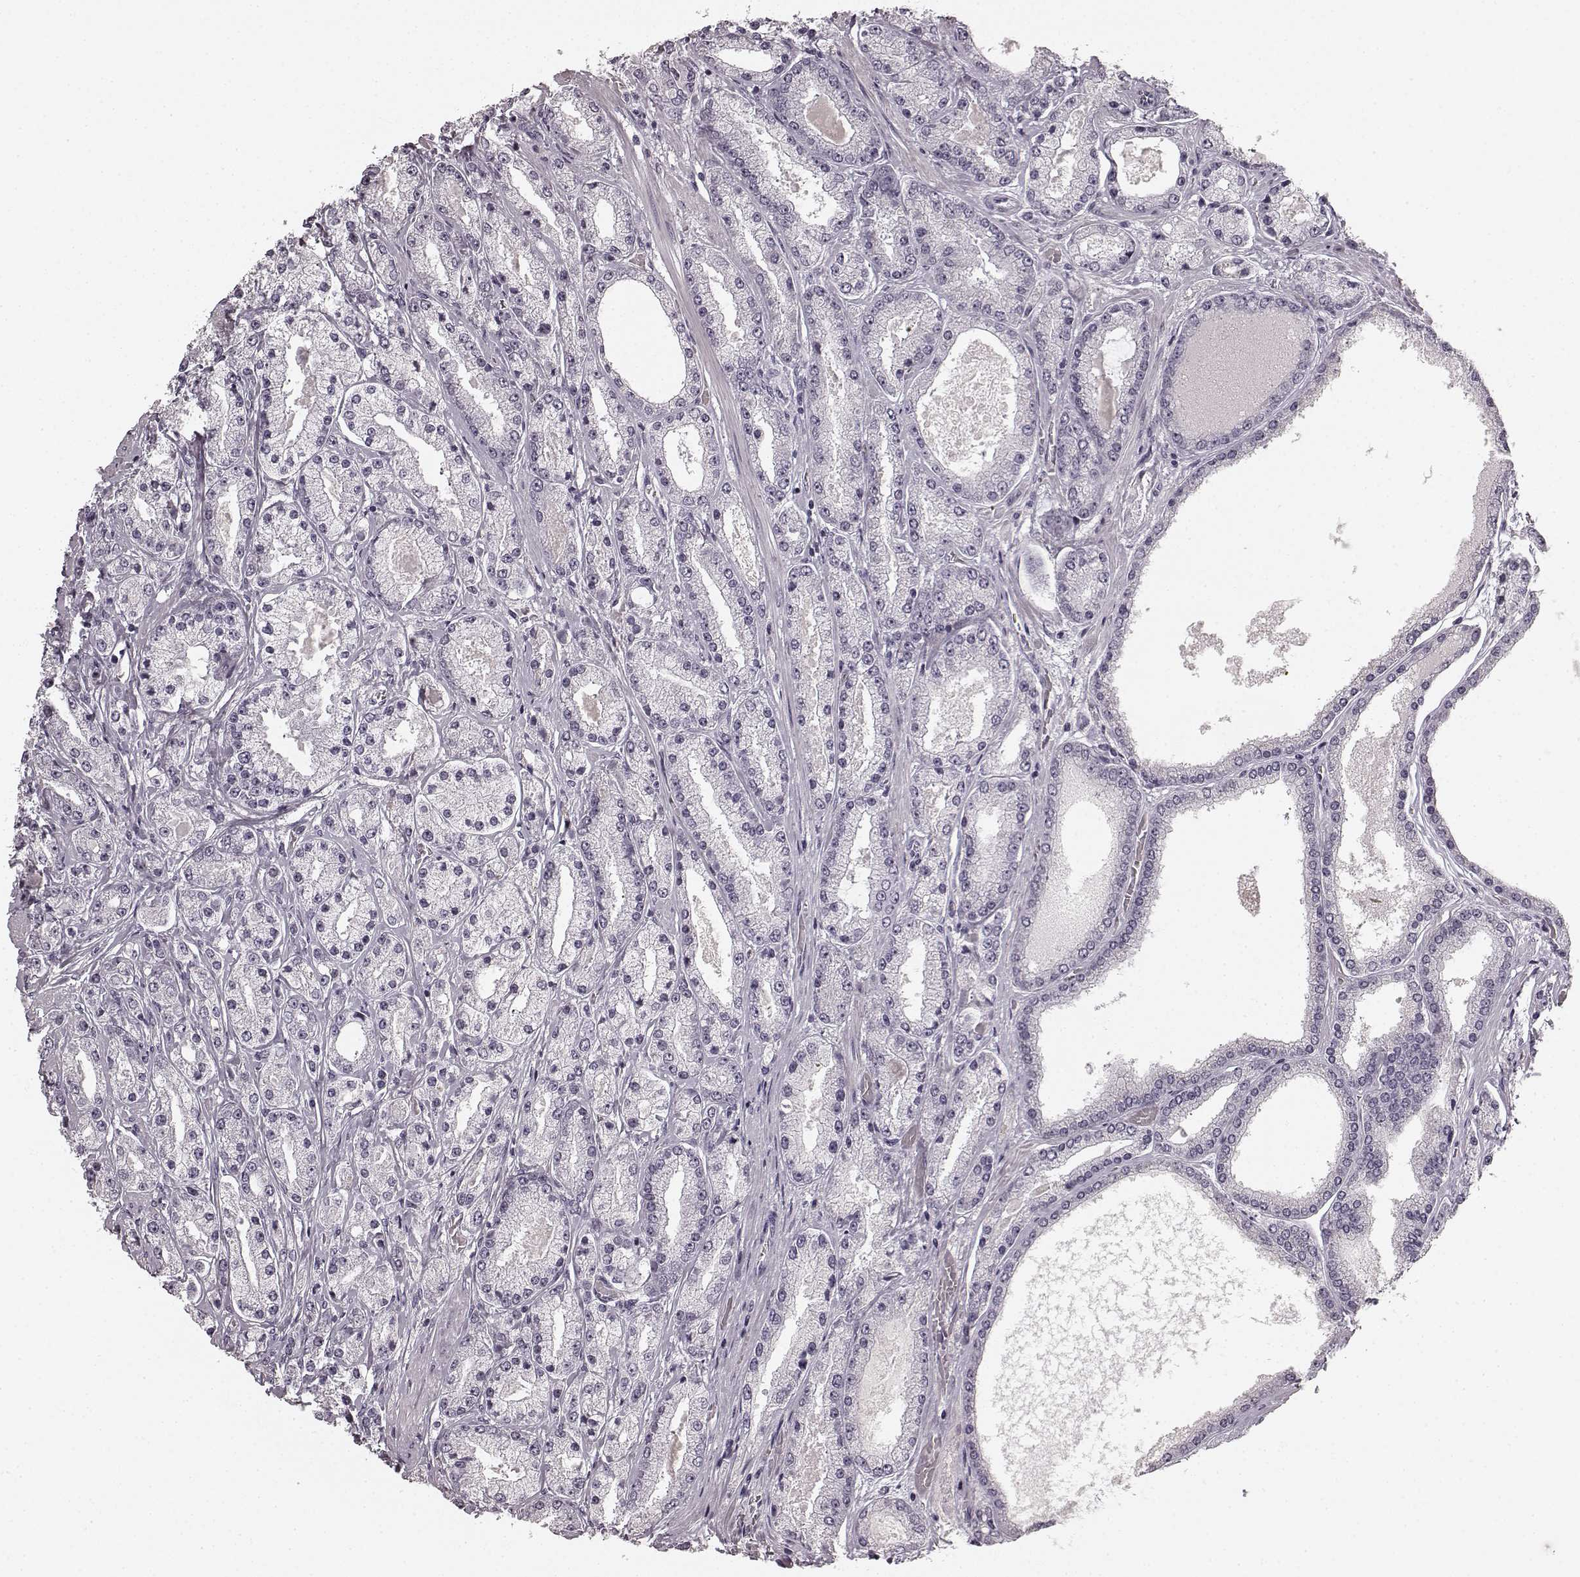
{"staining": {"intensity": "negative", "quantity": "none", "location": "none"}, "tissue": "prostate cancer", "cell_type": "Tumor cells", "image_type": "cancer", "snomed": [{"axis": "morphology", "description": "Adenocarcinoma, High grade"}, {"axis": "topography", "description": "Prostate"}], "caption": "IHC image of human prostate cancer stained for a protein (brown), which demonstrates no positivity in tumor cells. (Stains: DAB immunohistochemistry (IHC) with hematoxylin counter stain, Microscopy: brightfield microscopy at high magnification).", "gene": "TMPRSS15", "patient": {"sex": "male", "age": 67}}